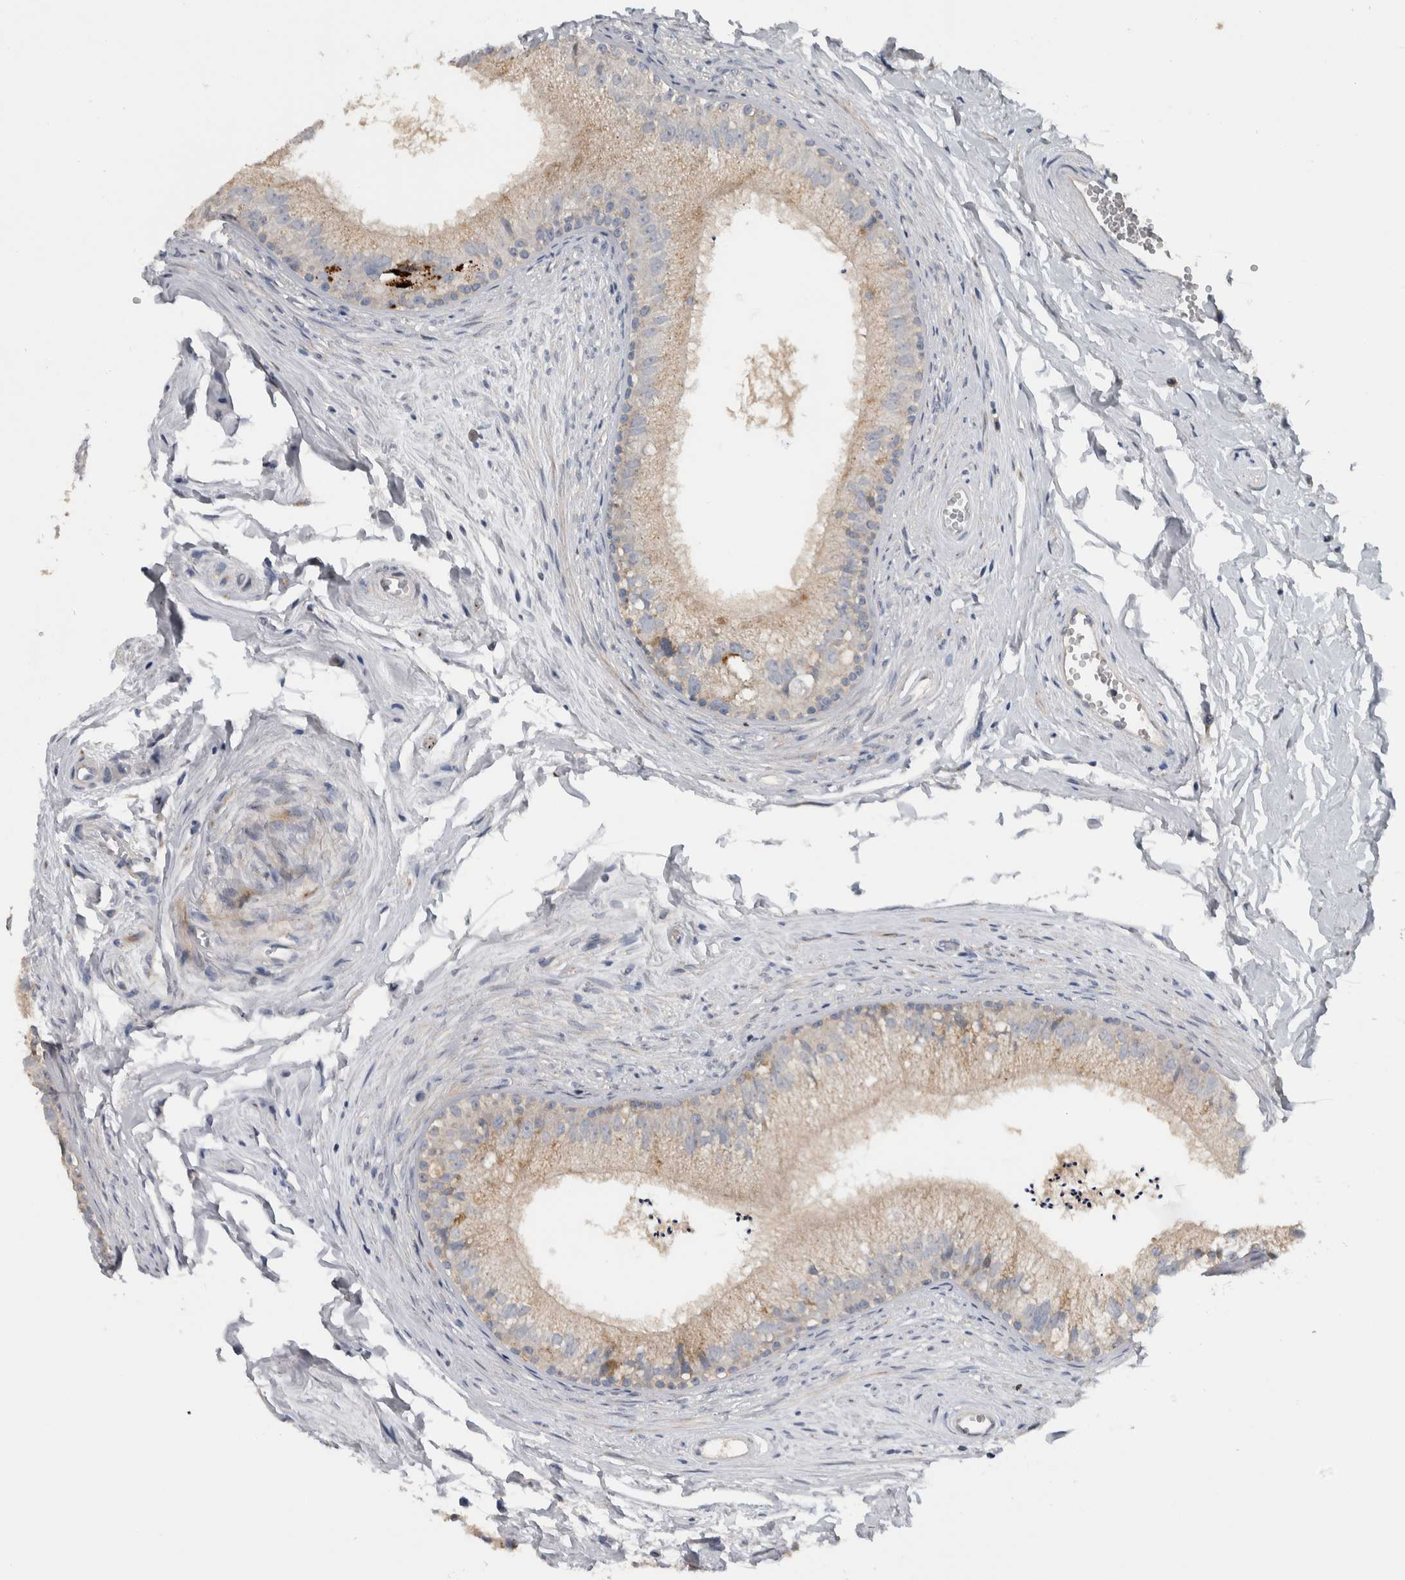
{"staining": {"intensity": "strong", "quantity": "25%-75%", "location": "cytoplasmic/membranous"}, "tissue": "epididymis", "cell_type": "Glandular cells", "image_type": "normal", "snomed": [{"axis": "morphology", "description": "Normal tissue, NOS"}, {"axis": "topography", "description": "Epididymis"}], "caption": "A brown stain labels strong cytoplasmic/membranous expression of a protein in glandular cells of benign epididymis. Ihc stains the protein in brown and the nuclei are stained blue.", "gene": "FAM83G", "patient": {"sex": "male", "age": 56}}